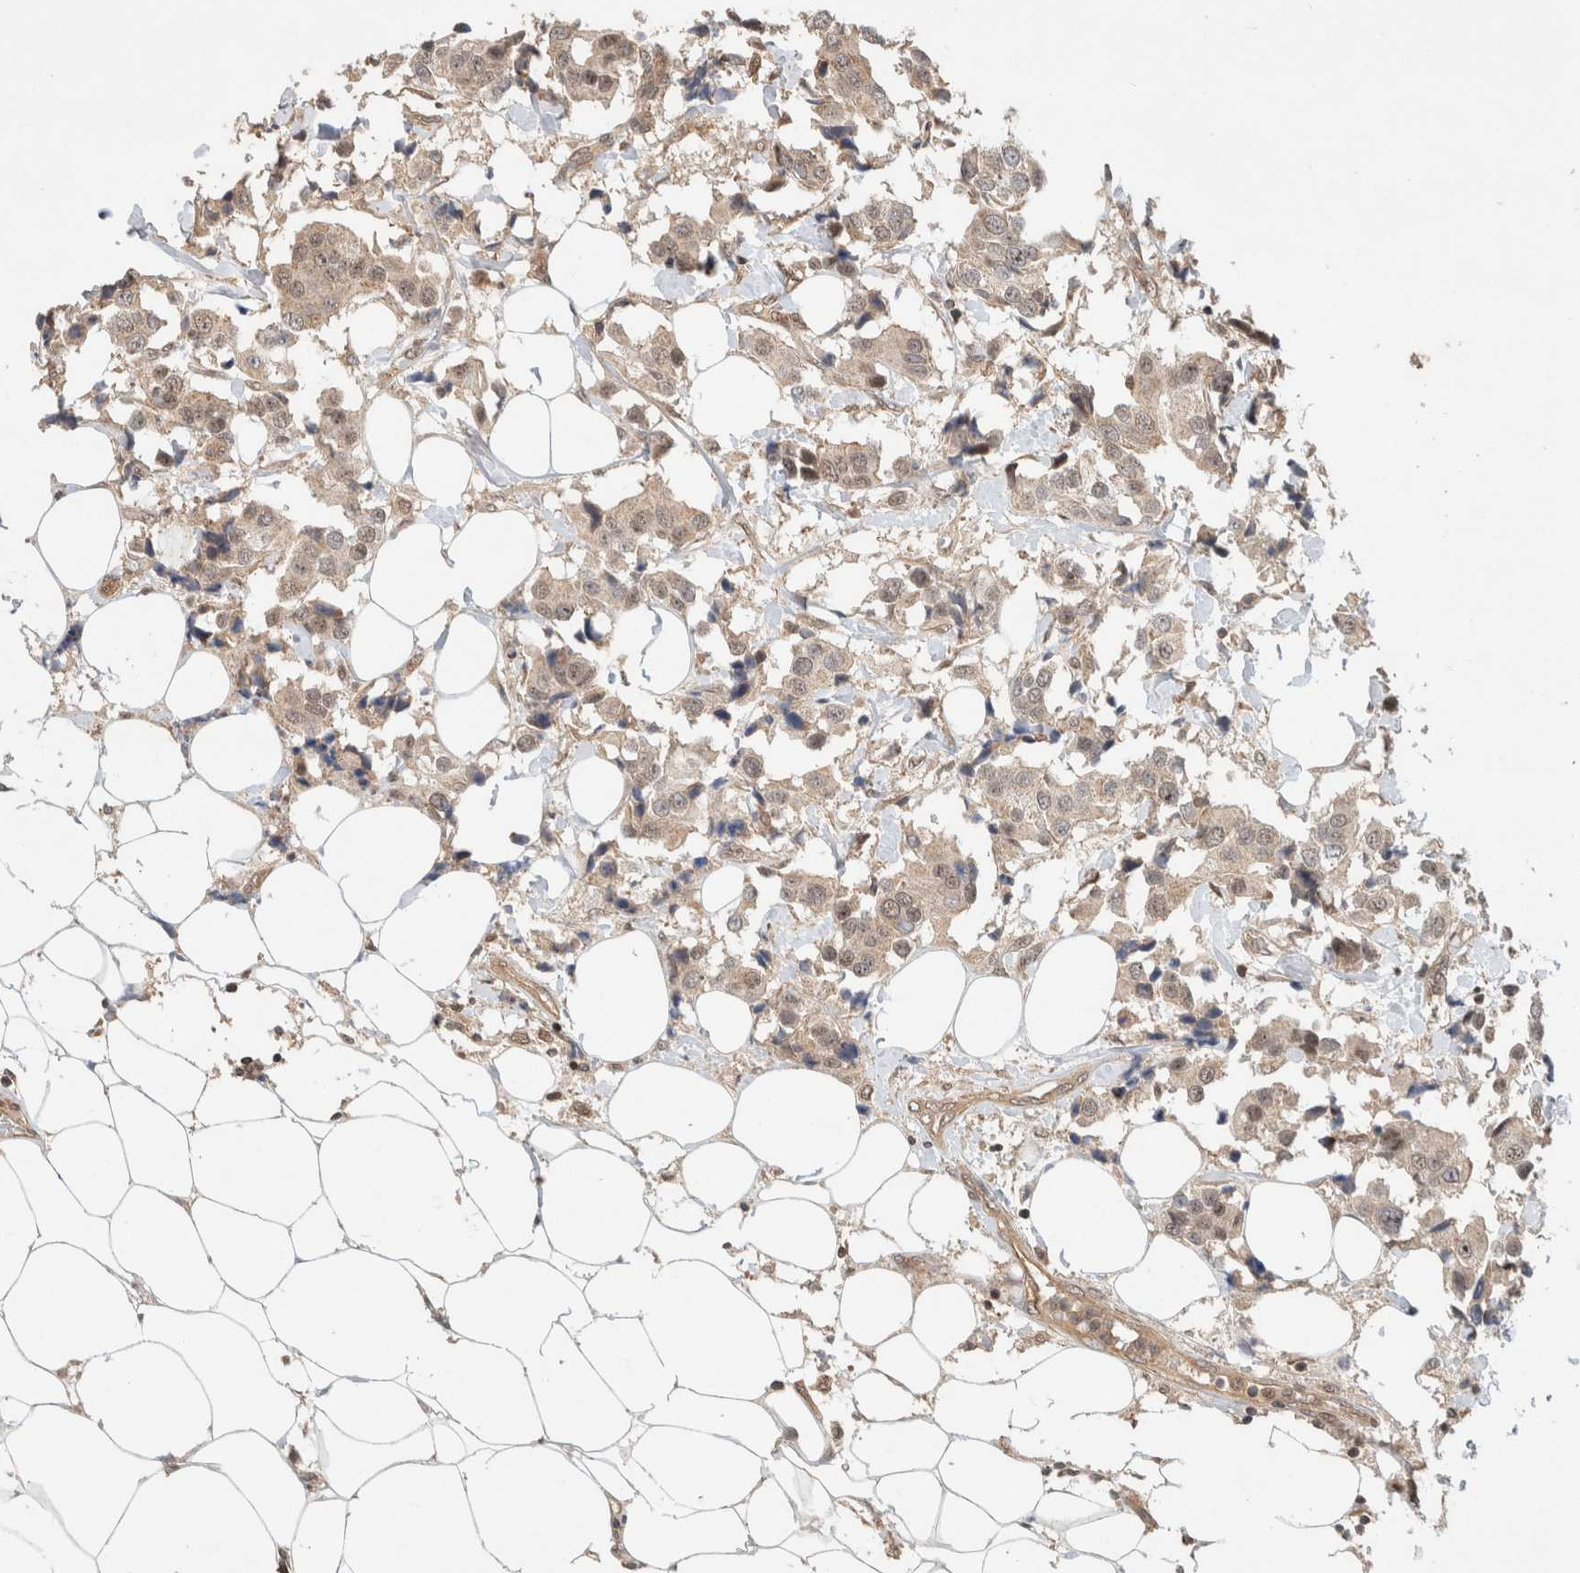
{"staining": {"intensity": "weak", "quantity": ">75%", "location": "cytoplasmic/membranous,nuclear"}, "tissue": "breast cancer", "cell_type": "Tumor cells", "image_type": "cancer", "snomed": [{"axis": "morphology", "description": "Normal tissue, NOS"}, {"axis": "morphology", "description": "Duct carcinoma"}, {"axis": "topography", "description": "Breast"}], "caption": "DAB (3,3'-diaminobenzidine) immunohistochemical staining of intraductal carcinoma (breast) demonstrates weak cytoplasmic/membranous and nuclear protein positivity in approximately >75% of tumor cells.", "gene": "CAAP1", "patient": {"sex": "female", "age": 39}}